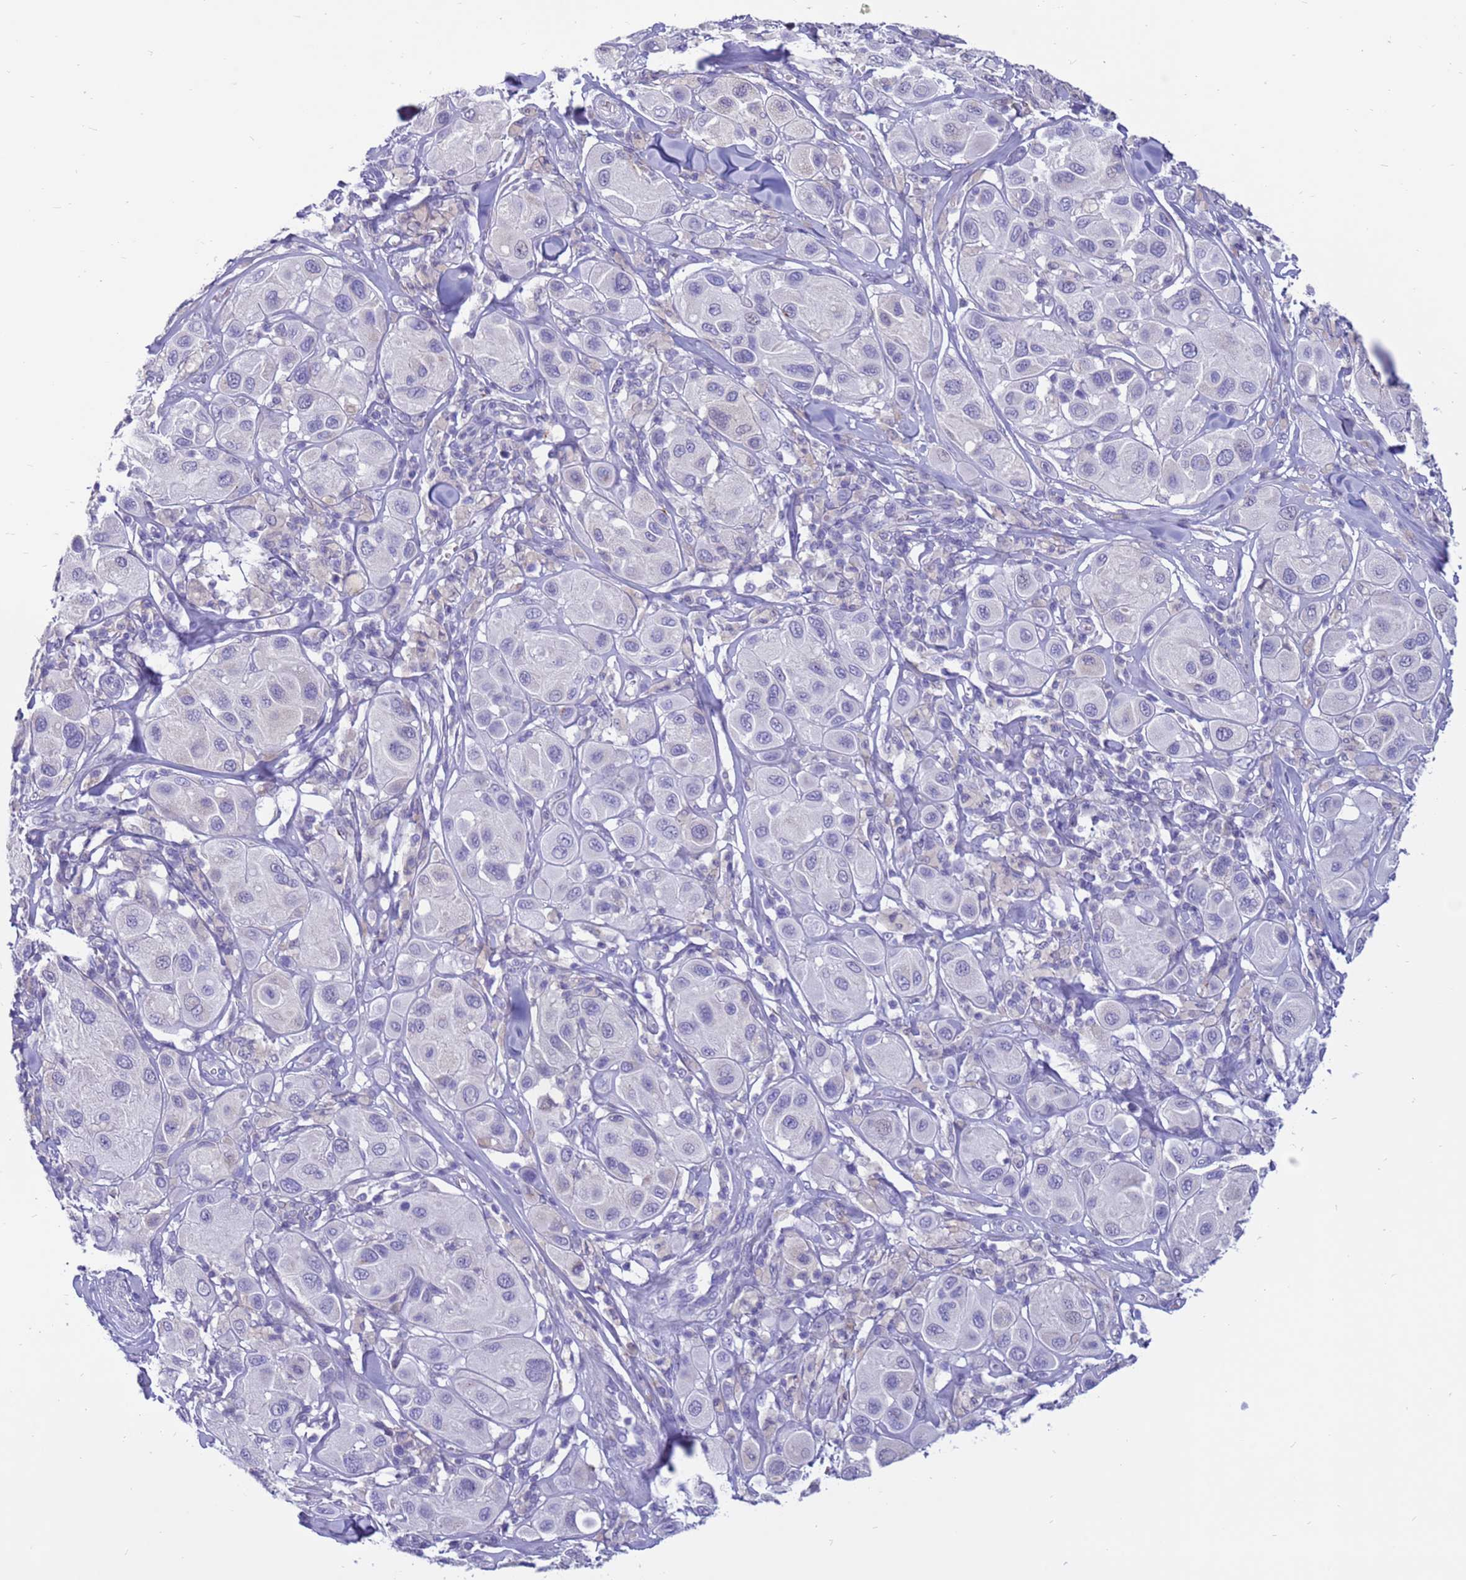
{"staining": {"intensity": "negative", "quantity": "none", "location": "none"}, "tissue": "melanoma", "cell_type": "Tumor cells", "image_type": "cancer", "snomed": [{"axis": "morphology", "description": "Malignant melanoma, Metastatic site"}, {"axis": "topography", "description": "Skin"}], "caption": "Photomicrograph shows no protein expression in tumor cells of malignant melanoma (metastatic site) tissue.", "gene": "PDE10A", "patient": {"sex": "male", "age": 41}}